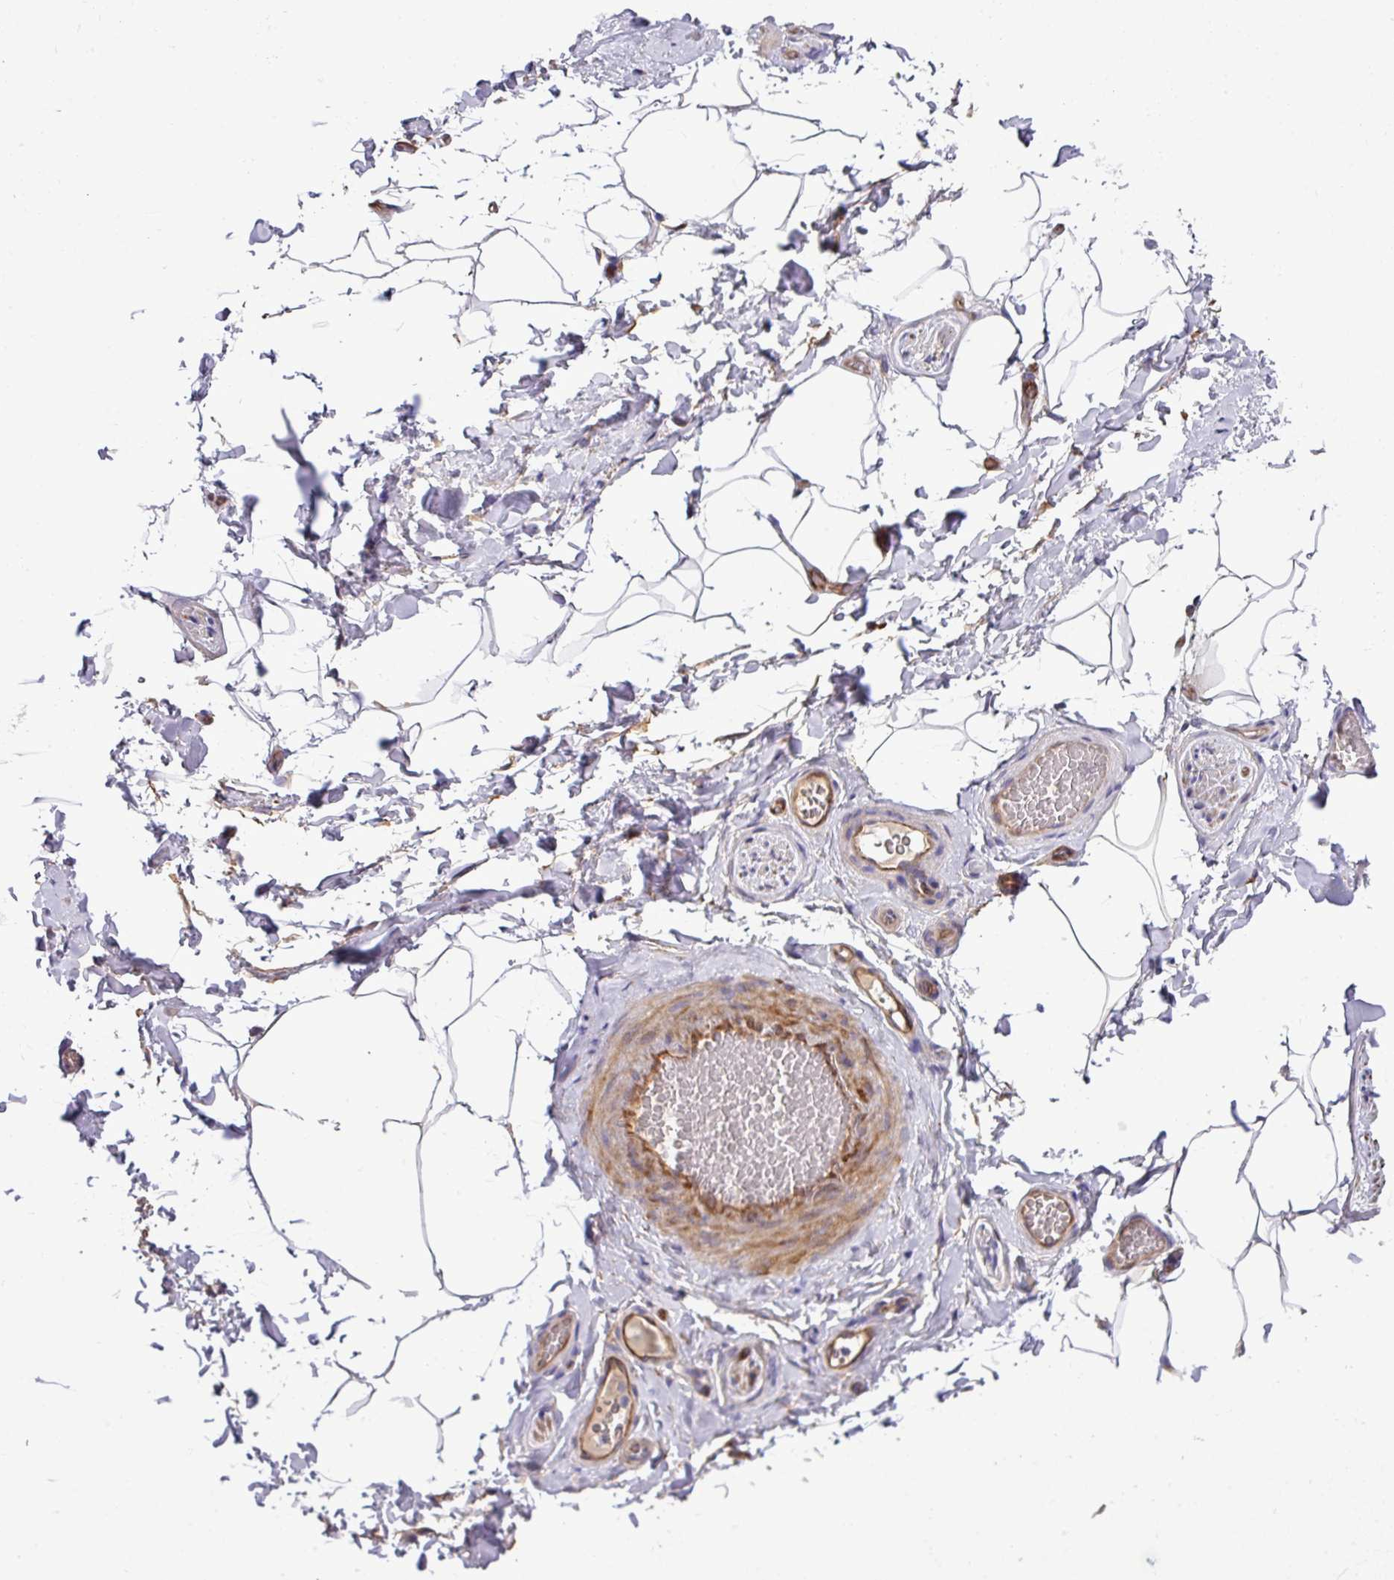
{"staining": {"intensity": "negative", "quantity": "none", "location": "none"}, "tissue": "adipose tissue", "cell_type": "Adipocytes", "image_type": "normal", "snomed": [{"axis": "morphology", "description": "Normal tissue, NOS"}, {"axis": "topography", "description": "Vascular tissue"}, {"axis": "topography", "description": "Peripheral nerve tissue"}], "caption": "Adipose tissue stained for a protein using immunohistochemistry reveals no positivity adipocytes.", "gene": "PARD6A", "patient": {"sex": "male", "age": 41}}